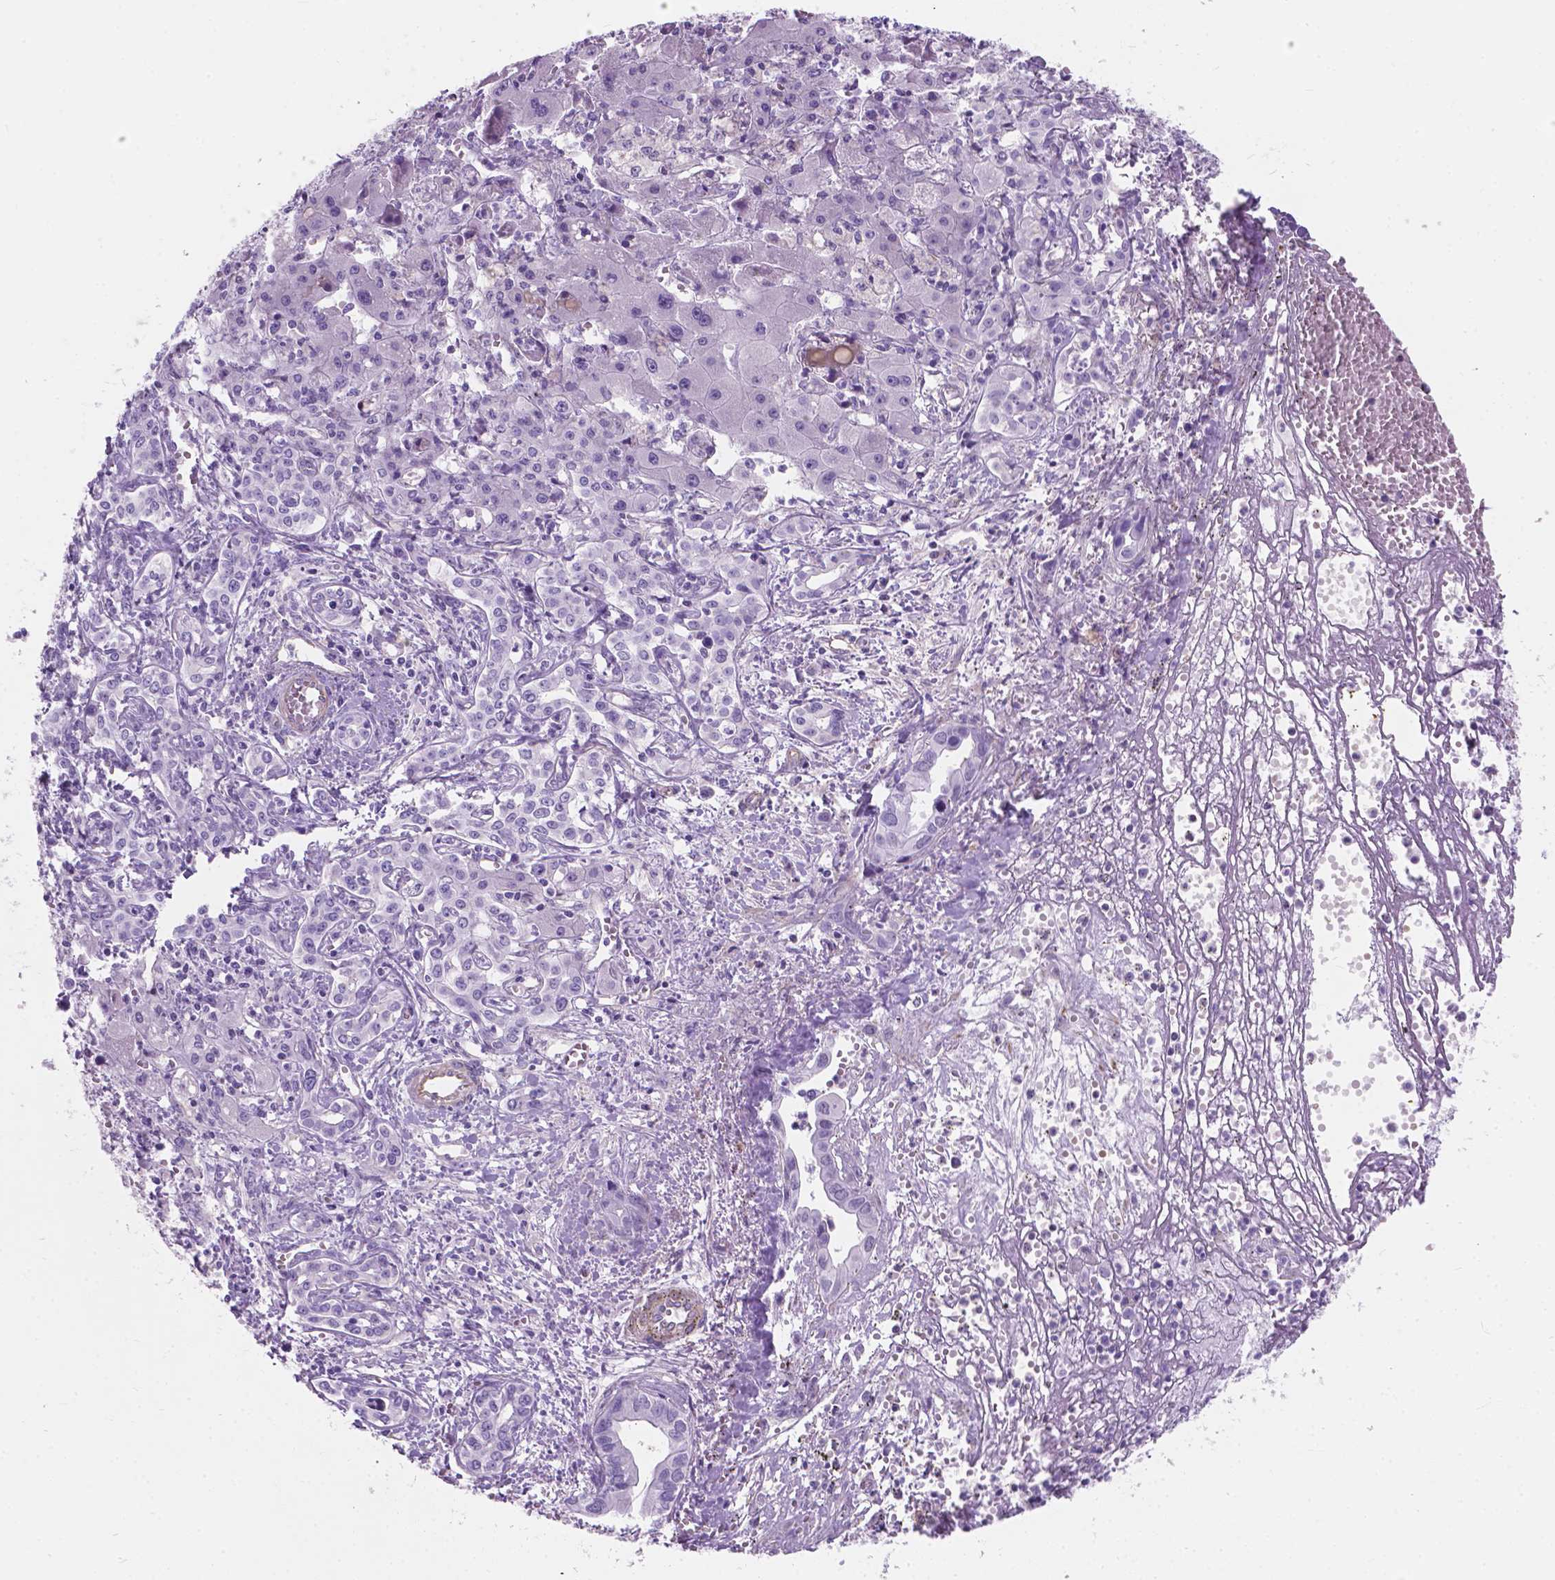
{"staining": {"intensity": "negative", "quantity": "none", "location": "none"}, "tissue": "liver cancer", "cell_type": "Tumor cells", "image_type": "cancer", "snomed": [{"axis": "morphology", "description": "Cholangiocarcinoma"}, {"axis": "topography", "description": "Liver"}], "caption": "This is a photomicrograph of immunohistochemistry (IHC) staining of liver cancer (cholangiocarcinoma), which shows no expression in tumor cells.", "gene": "AMOT", "patient": {"sex": "female", "age": 64}}